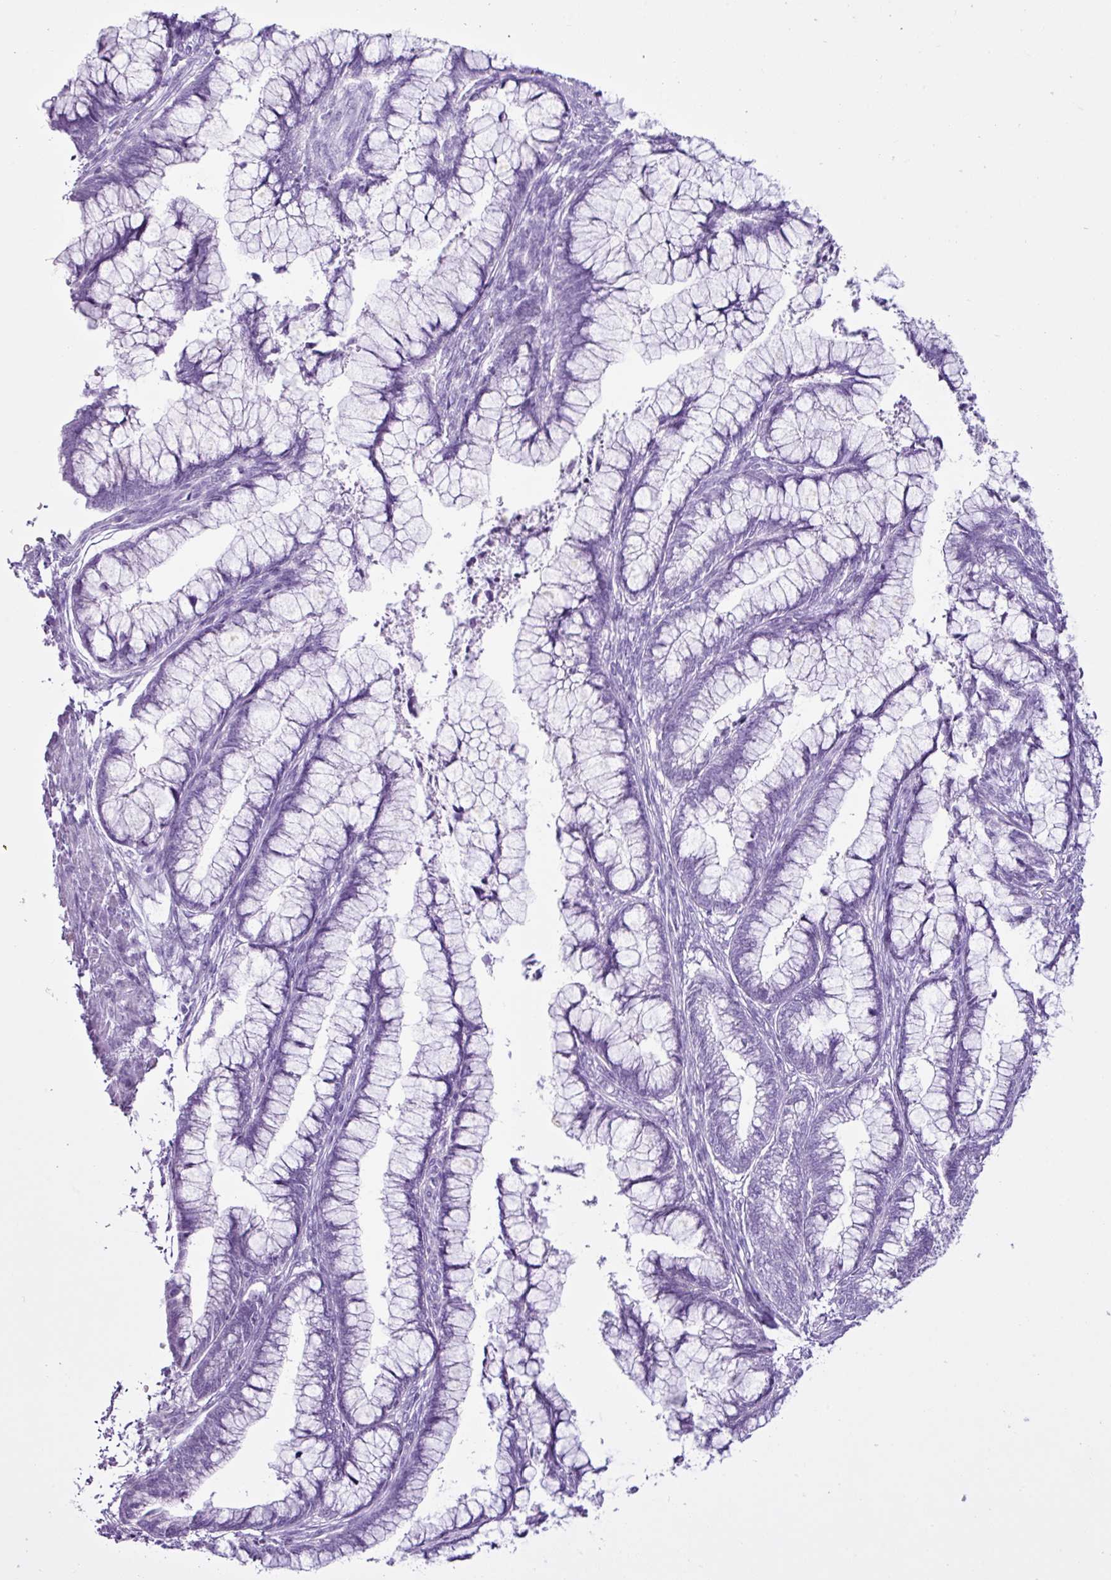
{"staining": {"intensity": "negative", "quantity": "none", "location": "none"}, "tissue": "cervical cancer", "cell_type": "Tumor cells", "image_type": "cancer", "snomed": [{"axis": "morphology", "description": "Adenocarcinoma, NOS"}, {"axis": "topography", "description": "Cervix"}], "caption": "High power microscopy image of an immunohistochemistry histopathology image of cervical adenocarcinoma, revealing no significant expression in tumor cells.", "gene": "LILRB4", "patient": {"sex": "female", "age": 44}}